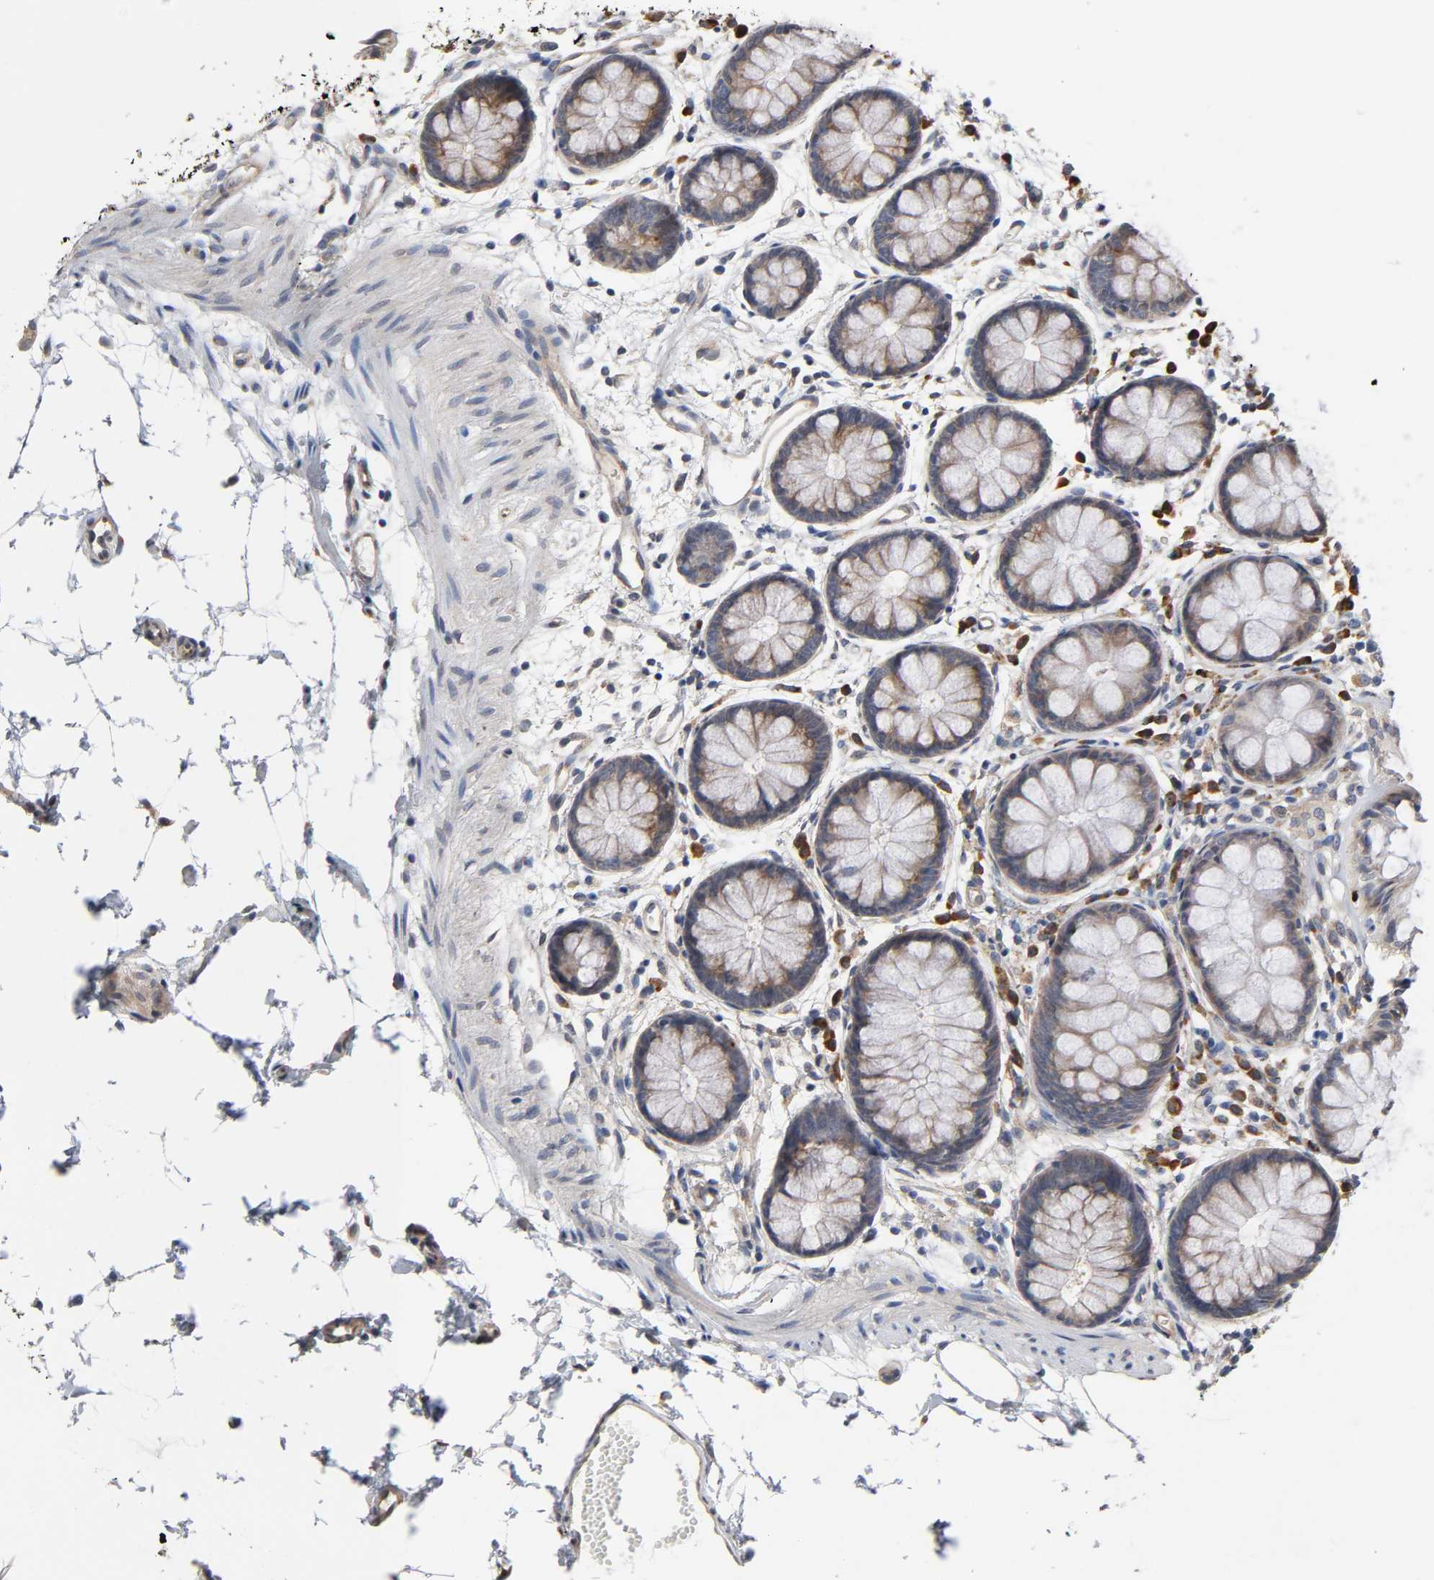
{"staining": {"intensity": "weak", "quantity": "25%-75%", "location": "cytoplasmic/membranous"}, "tissue": "rectum", "cell_type": "Glandular cells", "image_type": "normal", "snomed": [{"axis": "morphology", "description": "Normal tissue, NOS"}, {"axis": "topography", "description": "Rectum"}], "caption": "This micrograph demonstrates normal rectum stained with immunohistochemistry to label a protein in brown. The cytoplasmic/membranous of glandular cells show weak positivity for the protein. Nuclei are counter-stained blue.", "gene": "HDLBP", "patient": {"sex": "female", "age": 66}}